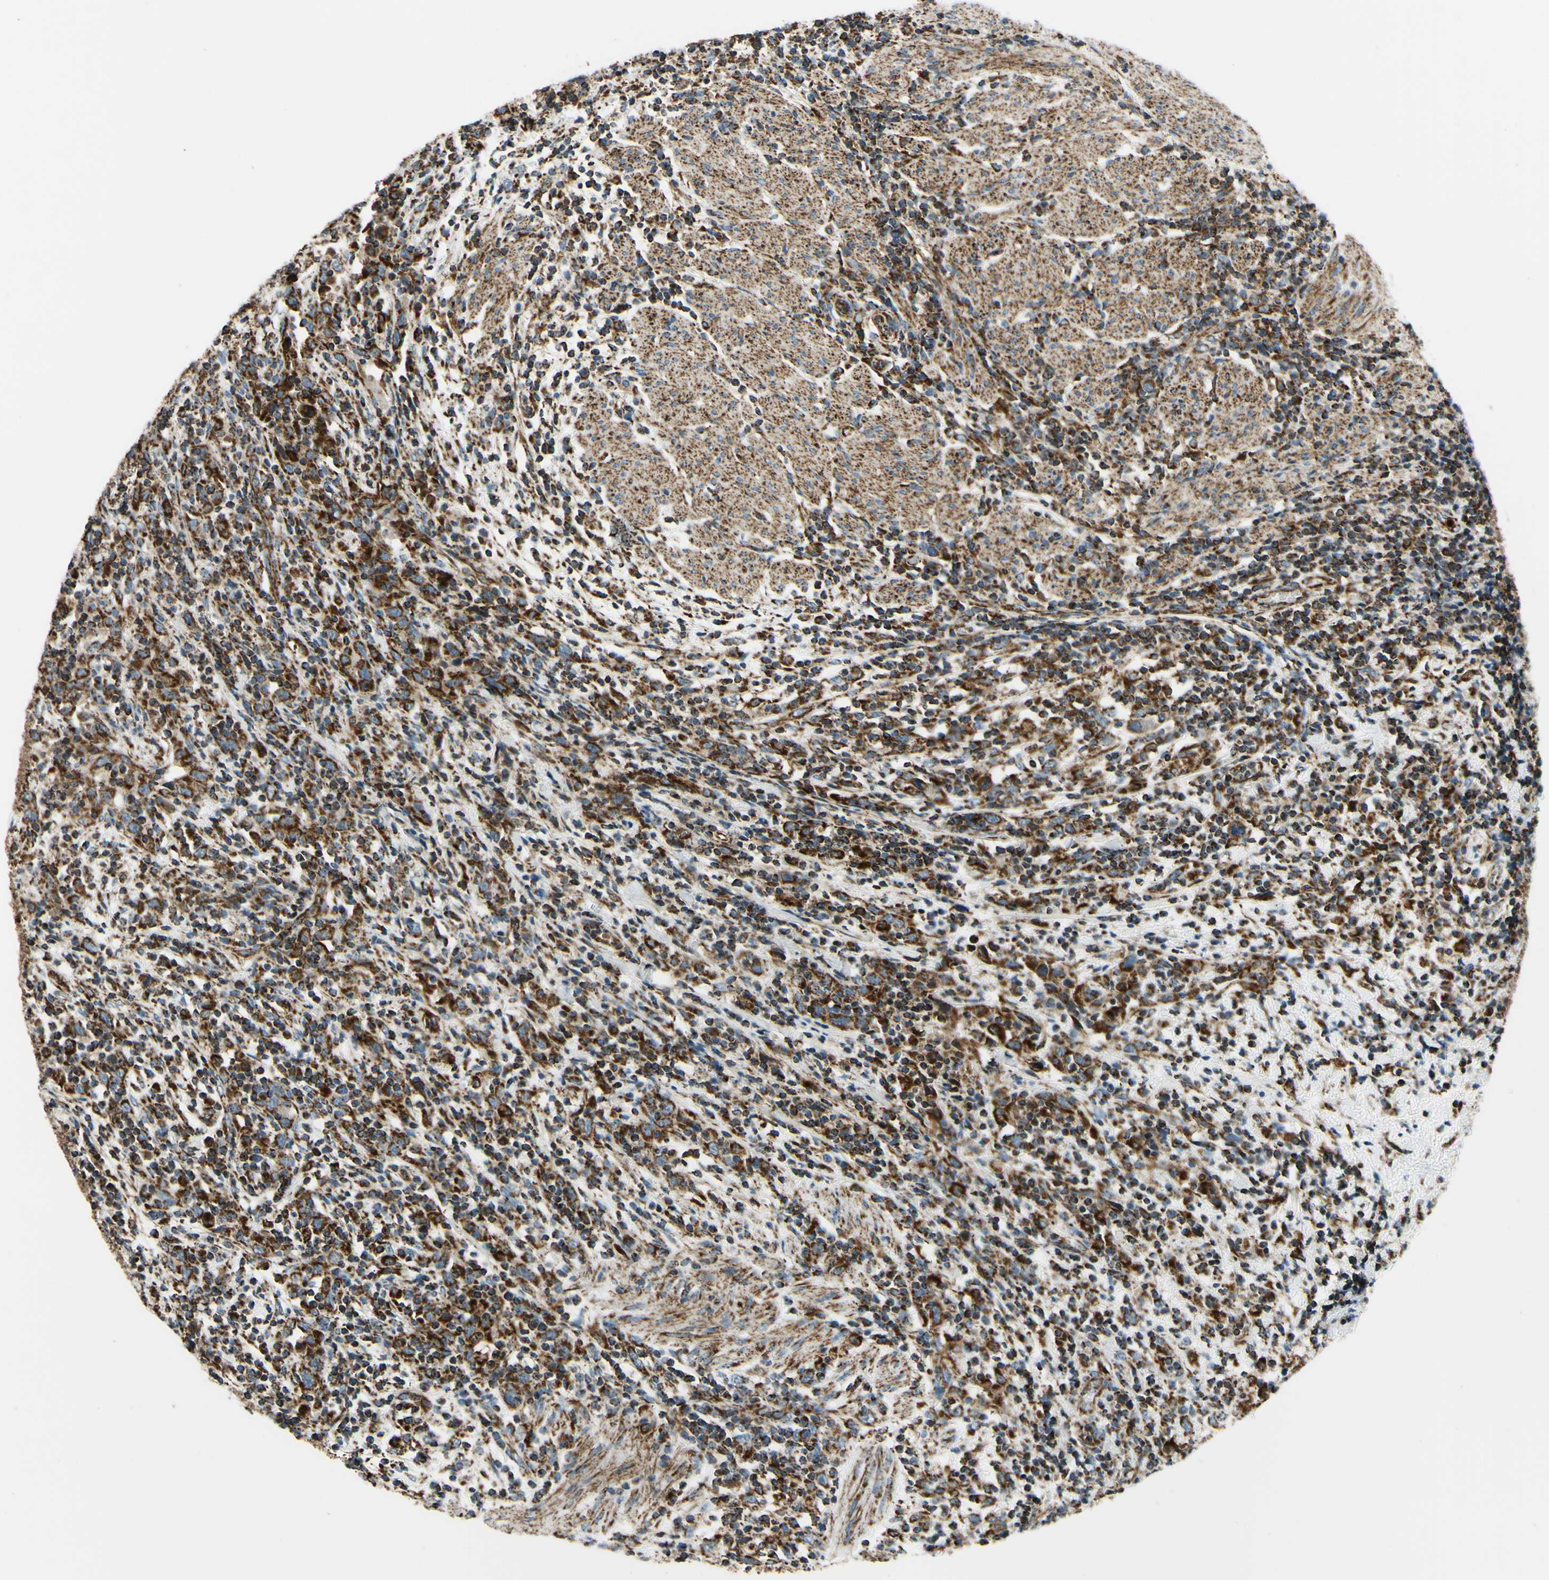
{"staining": {"intensity": "strong", "quantity": ">75%", "location": "cytoplasmic/membranous"}, "tissue": "urothelial cancer", "cell_type": "Tumor cells", "image_type": "cancer", "snomed": [{"axis": "morphology", "description": "Urothelial carcinoma, High grade"}, {"axis": "topography", "description": "Urinary bladder"}], "caption": "About >75% of tumor cells in urothelial cancer show strong cytoplasmic/membranous protein expression as visualized by brown immunohistochemical staining.", "gene": "MAVS", "patient": {"sex": "male", "age": 61}}